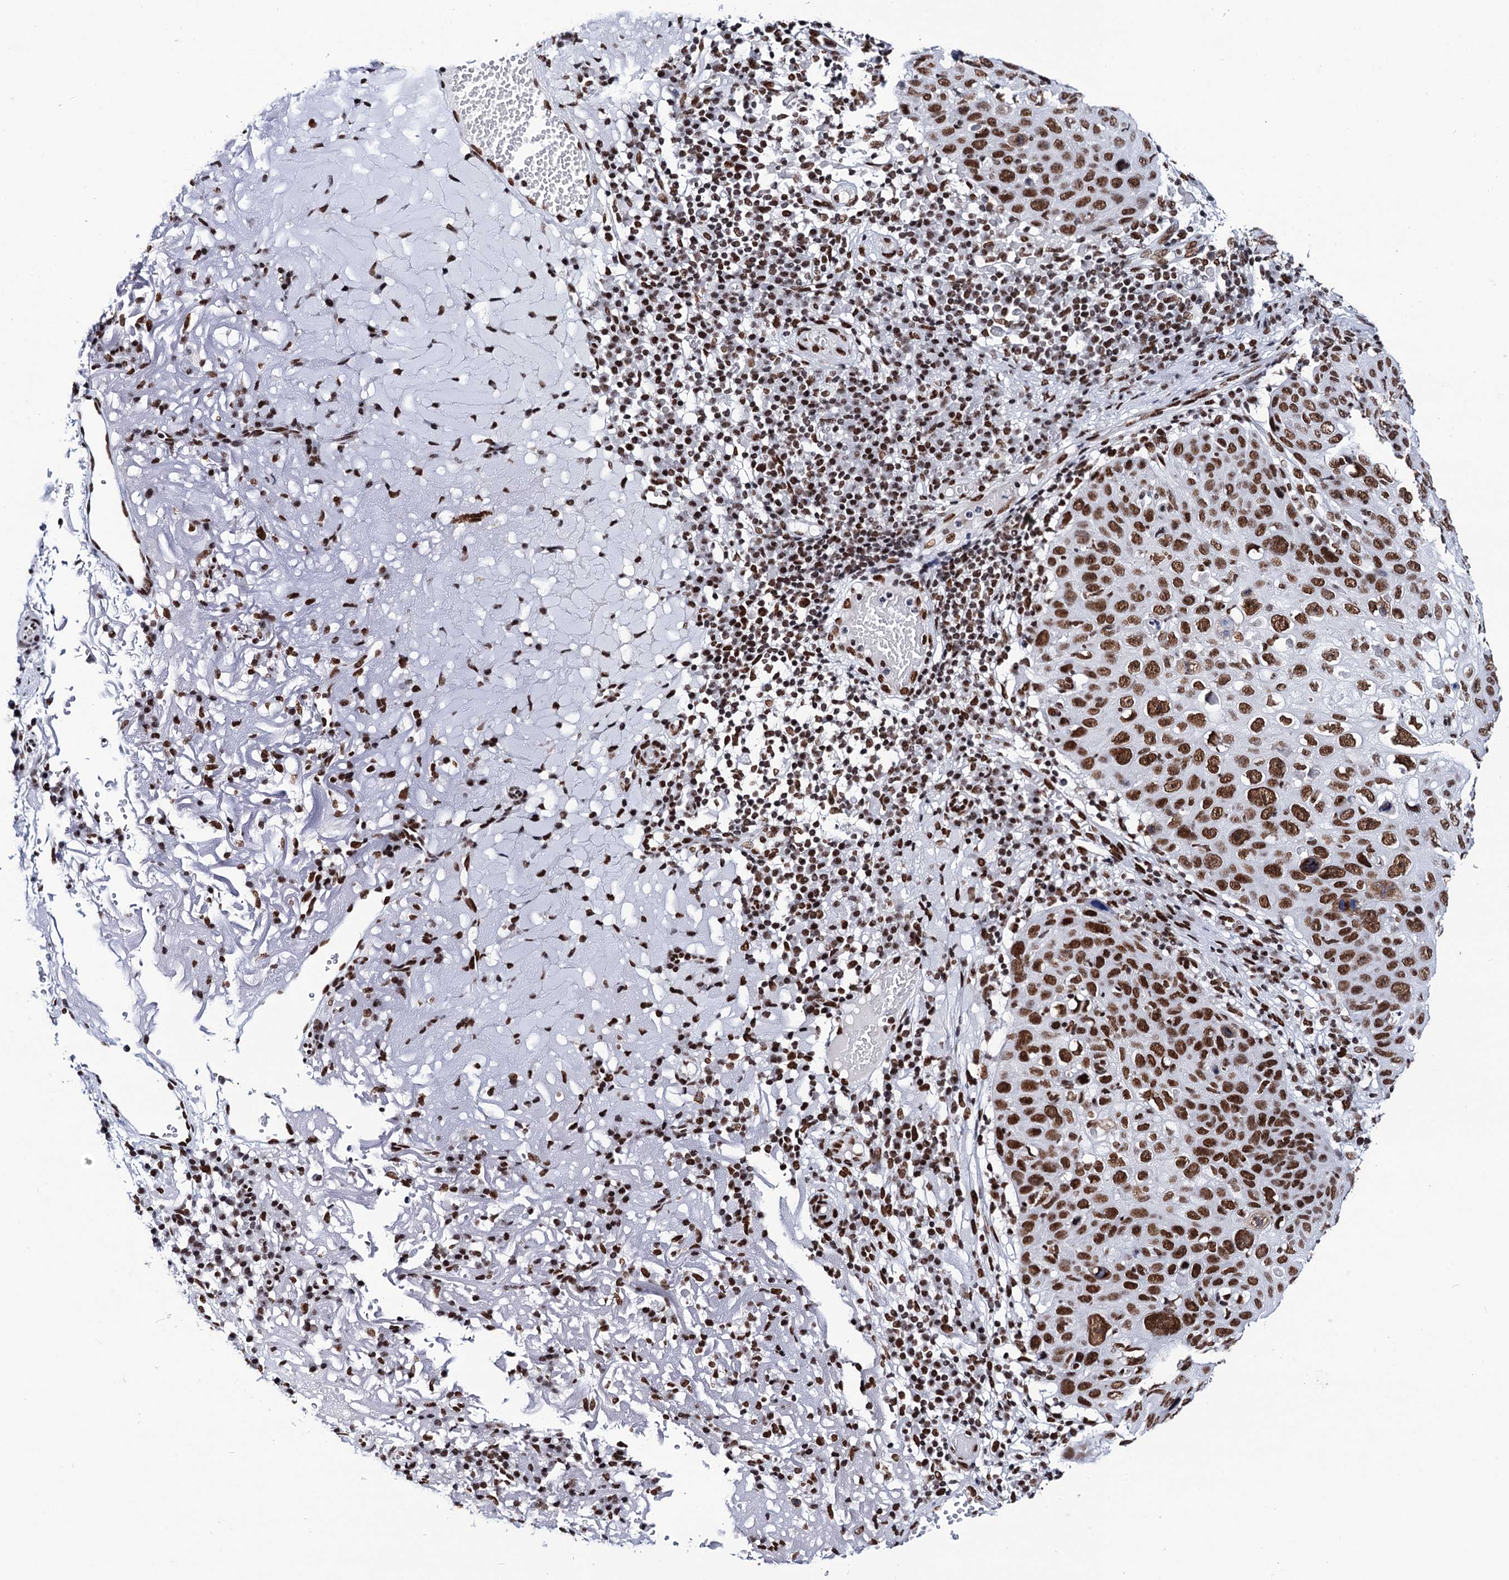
{"staining": {"intensity": "strong", "quantity": ">75%", "location": "nuclear"}, "tissue": "skin cancer", "cell_type": "Tumor cells", "image_type": "cancer", "snomed": [{"axis": "morphology", "description": "Squamous cell carcinoma, NOS"}, {"axis": "topography", "description": "Skin"}], "caption": "The immunohistochemical stain shows strong nuclear staining in tumor cells of skin squamous cell carcinoma tissue. The staining was performed using DAB (3,3'-diaminobenzidine), with brown indicating positive protein expression. Nuclei are stained blue with hematoxylin.", "gene": "MATR3", "patient": {"sex": "female", "age": 90}}